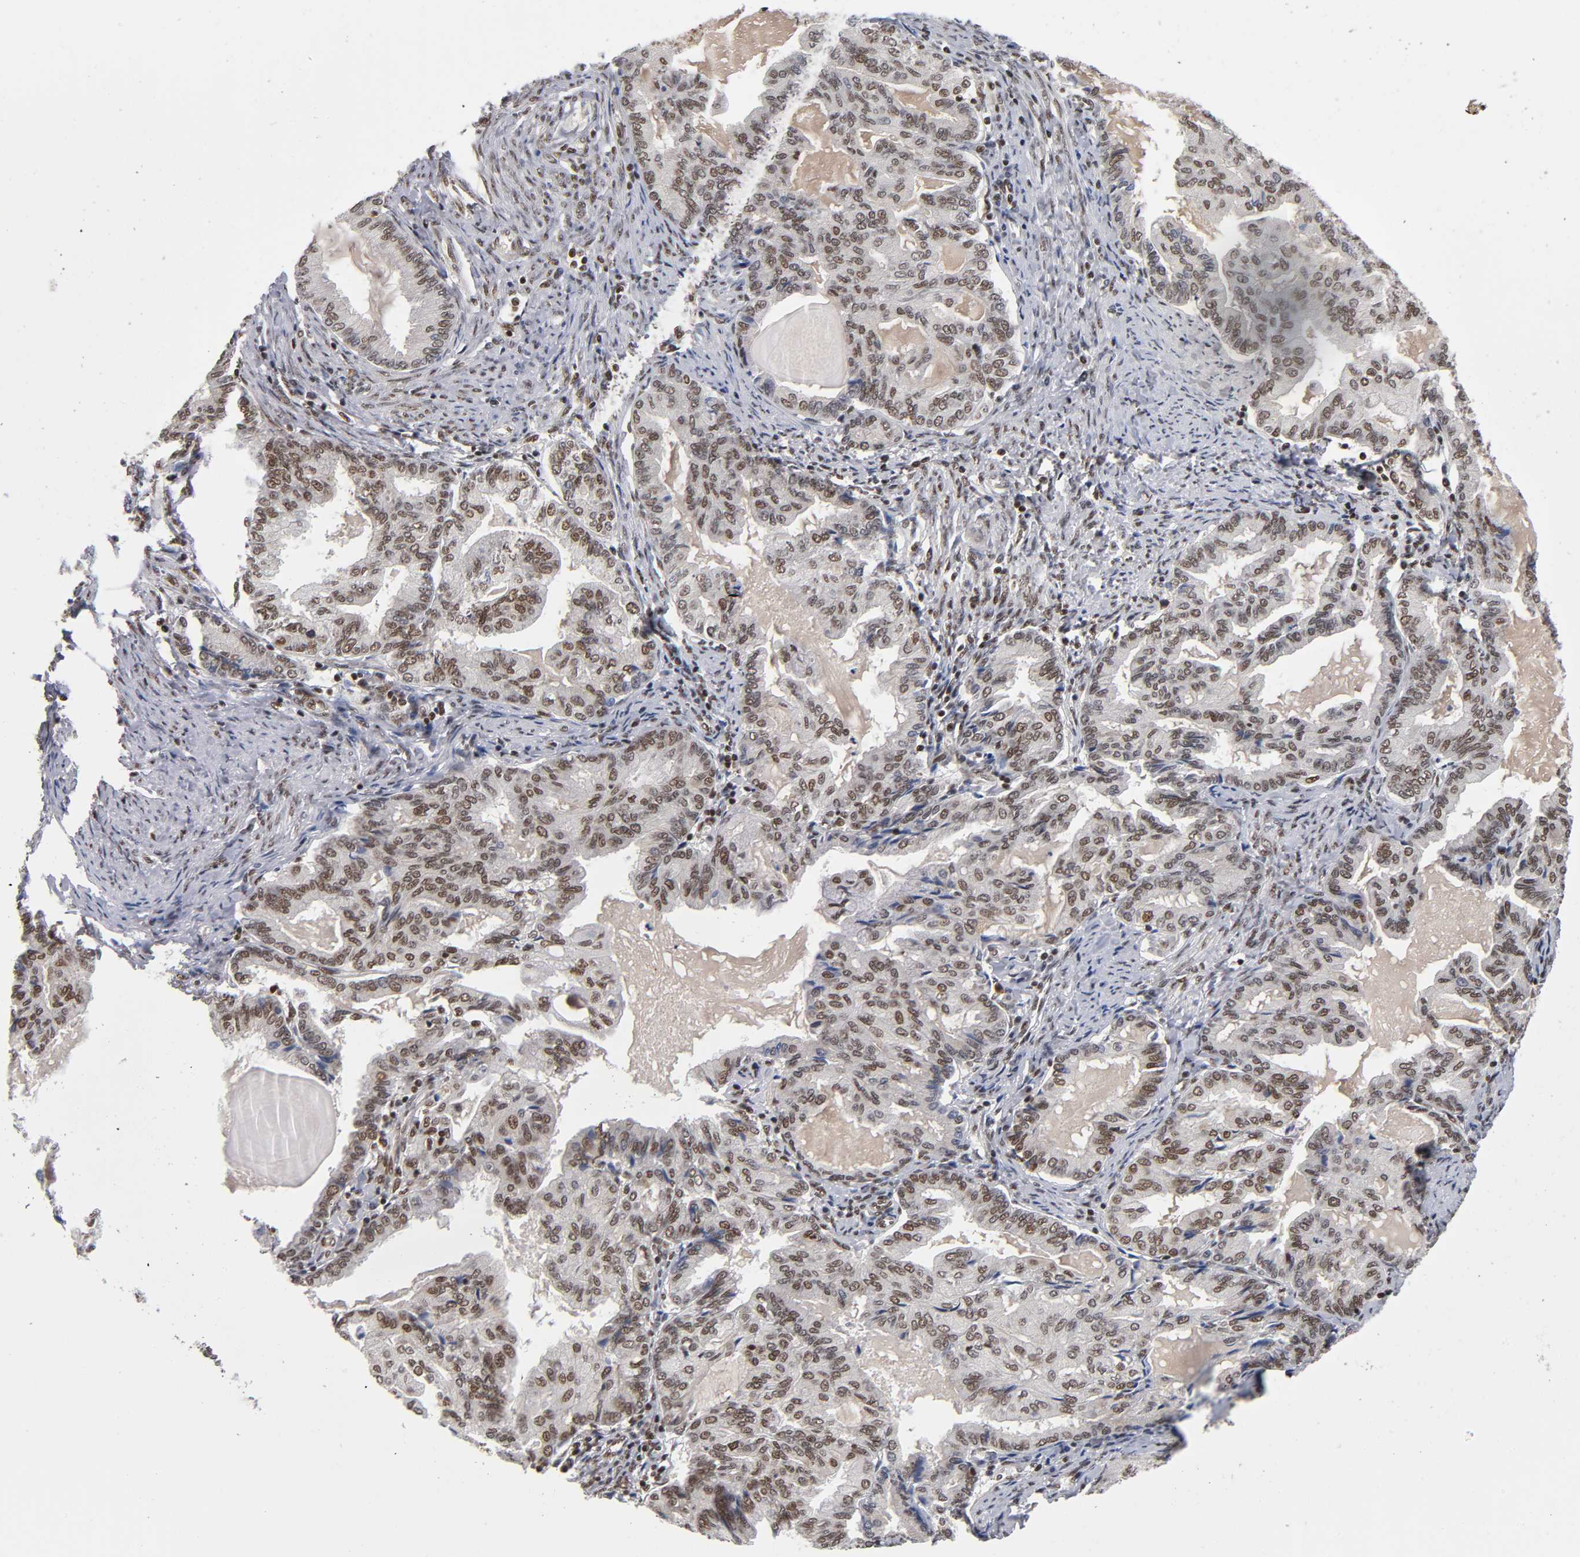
{"staining": {"intensity": "moderate", "quantity": ">75%", "location": "nuclear"}, "tissue": "endometrial cancer", "cell_type": "Tumor cells", "image_type": "cancer", "snomed": [{"axis": "morphology", "description": "Adenocarcinoma, NOS"}, {"axis": "topography", "description": "Endometrium"}], "caption": "This is a micrograph of immunohistochemistry (IHC) staining of adenocarcinoma (endometrial), which shows moderate positivity in the nuclear of tumor cells.", "gene": "ILKAP", "patient": {"sex": "female", "age": 86}}